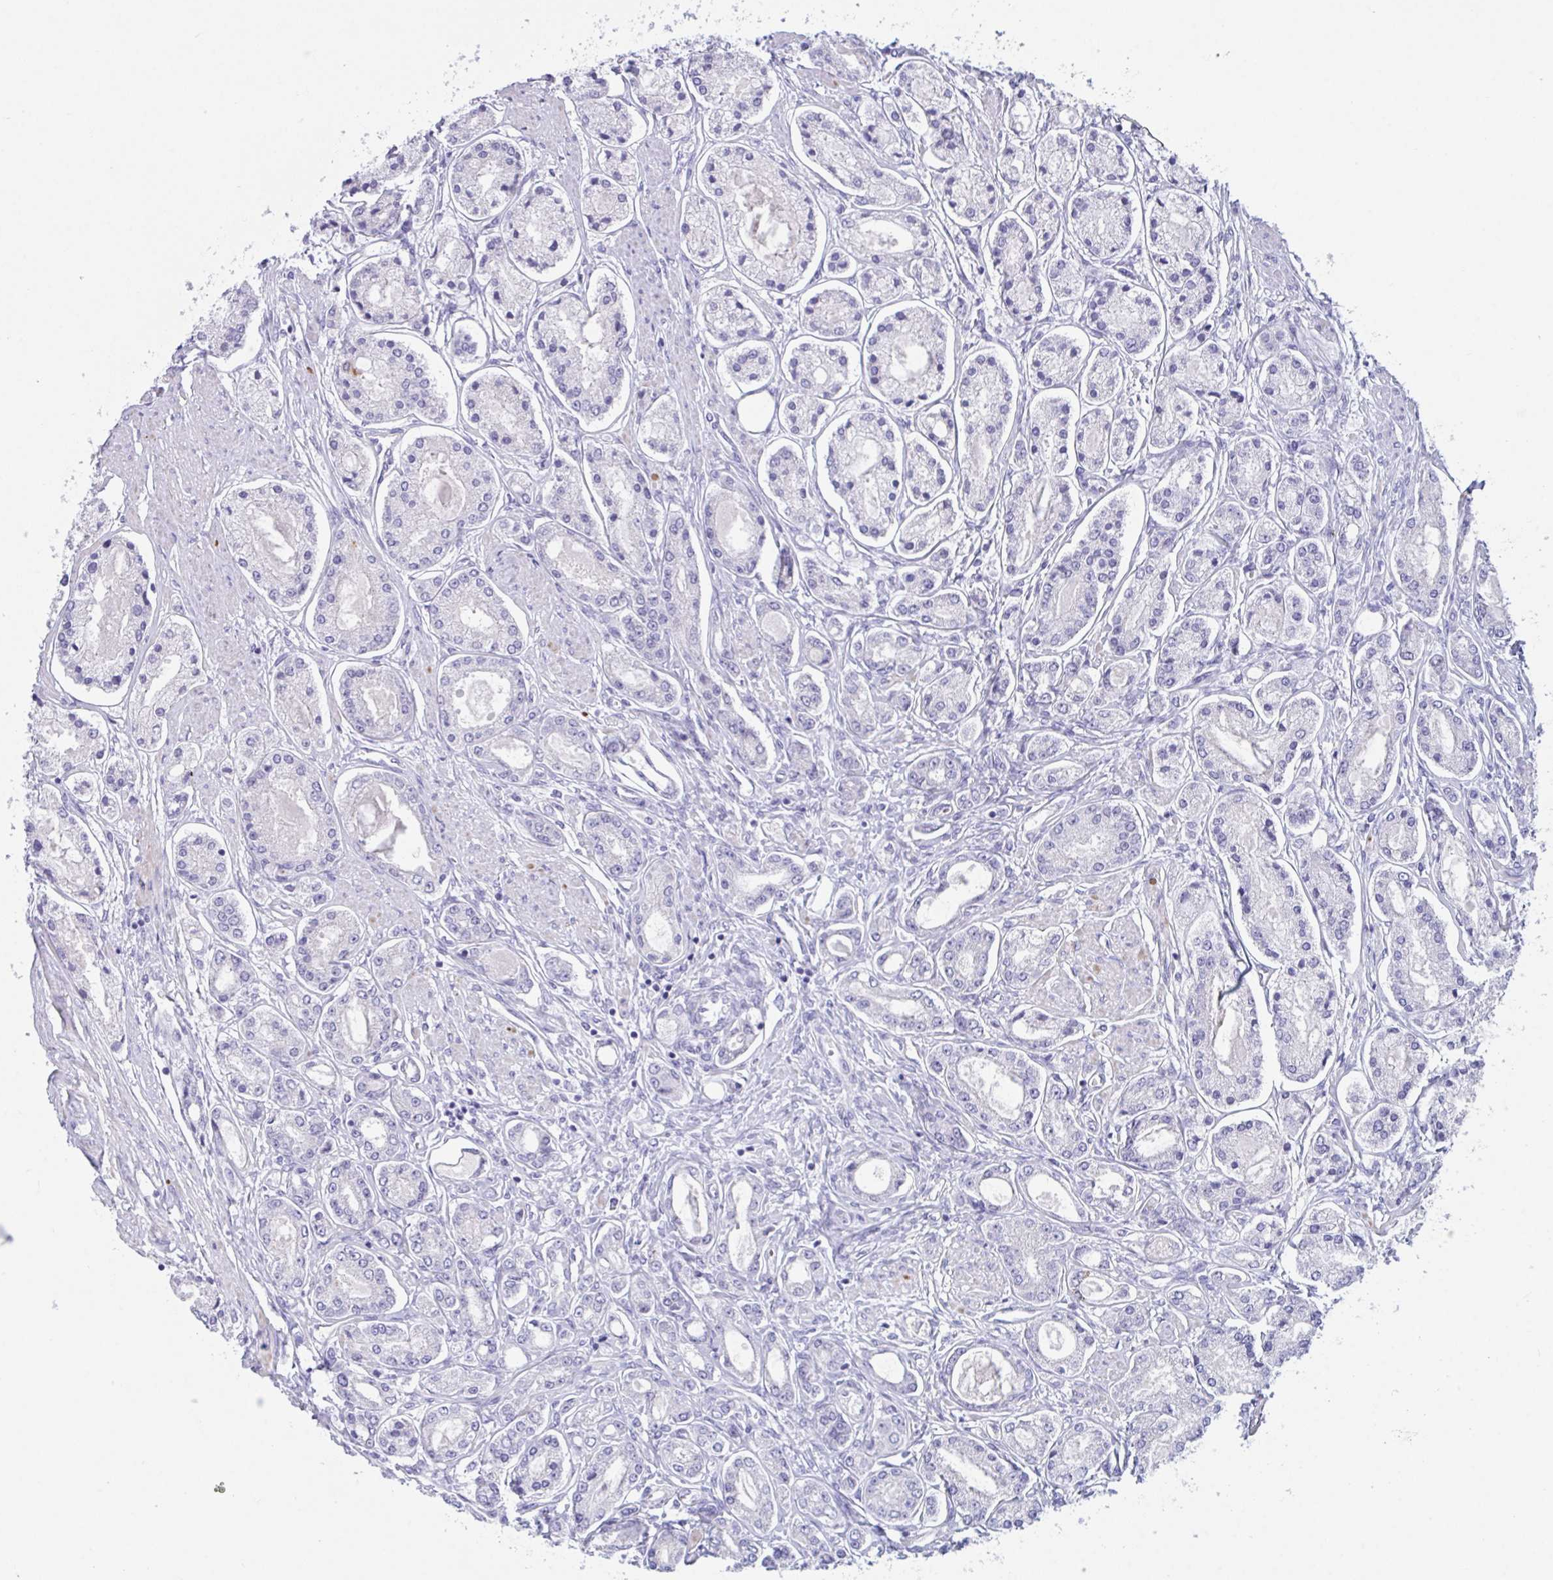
{"staining": {"intensity": "negative", "quantity": "none", "location": "none"}, "tissue": "prostate cancer", "cell_type": "Tumor cells", "image_type": "cancer", "snomed": [{"axis": "morphology", "description": "Adenocarcinoma, High grade"}, {"axis": "topography", "description": "Prostate"}], "caption": "The histopathology image reveals no significant positivity in tumor cells of prostate adenocarcinoma (high-grade).", "gene": "OXLD1", "patient": {"sex": "male", "age": 66}}